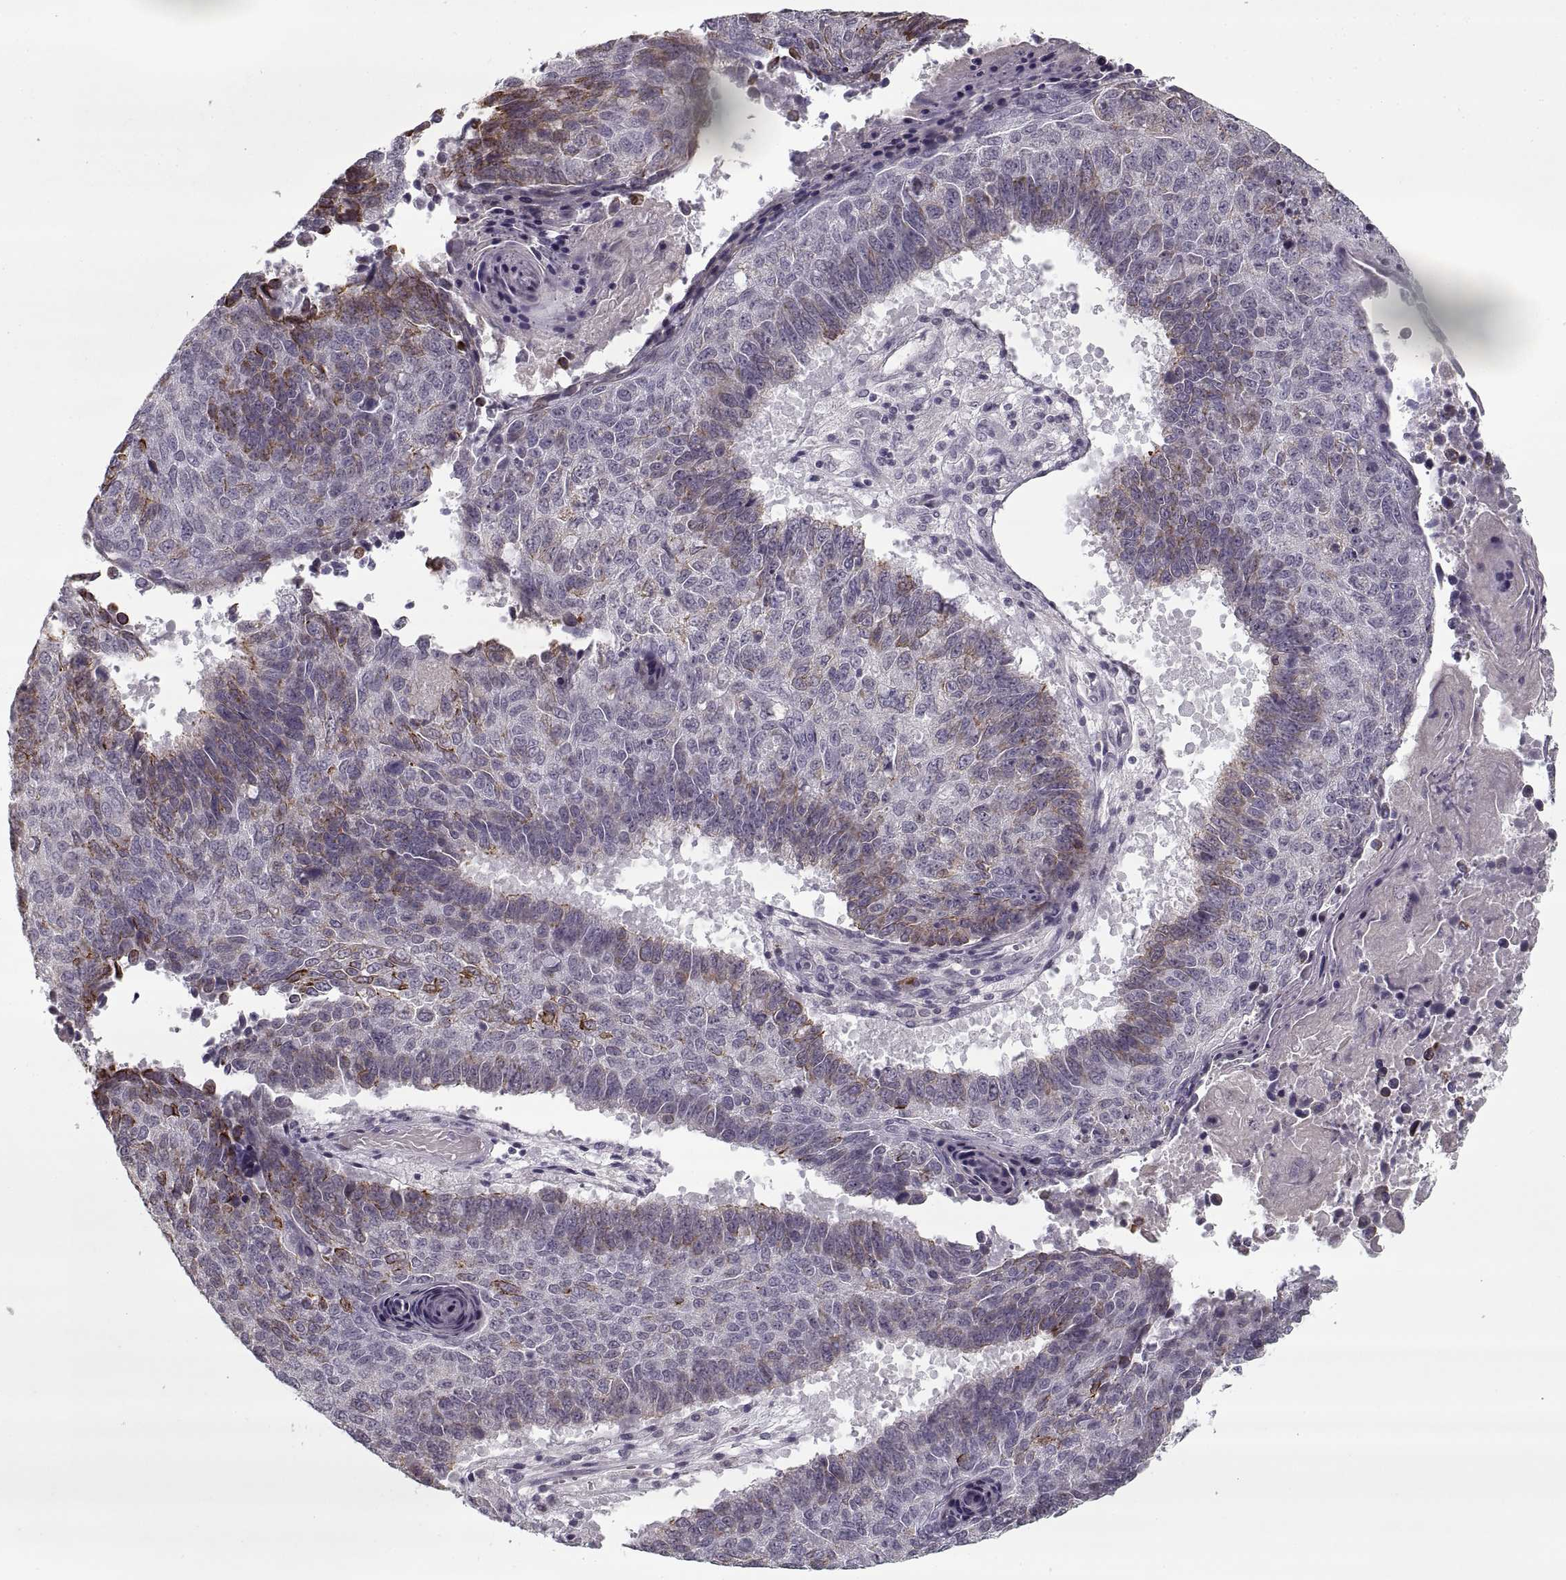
{"staining": {"intensity": "moderate", "quantity": "<25%", "location": "cytoplasmic/membranous"}, "tissue": "lung cancer", "cell_type": "Tumor cells", "image_type": "cancer", "snomed": [{"axis": "morphology", "description": "Squamous cell carcinoma, NOS"}, {"axis": "topography", "description": "Lung"}], "caption": "Moderate cytoplasmic/membranous positivity is present in about <25% of tumor cells in lung cancer.", "gene": "GAD2", "patient": {"sex": "male", "age": 73}}